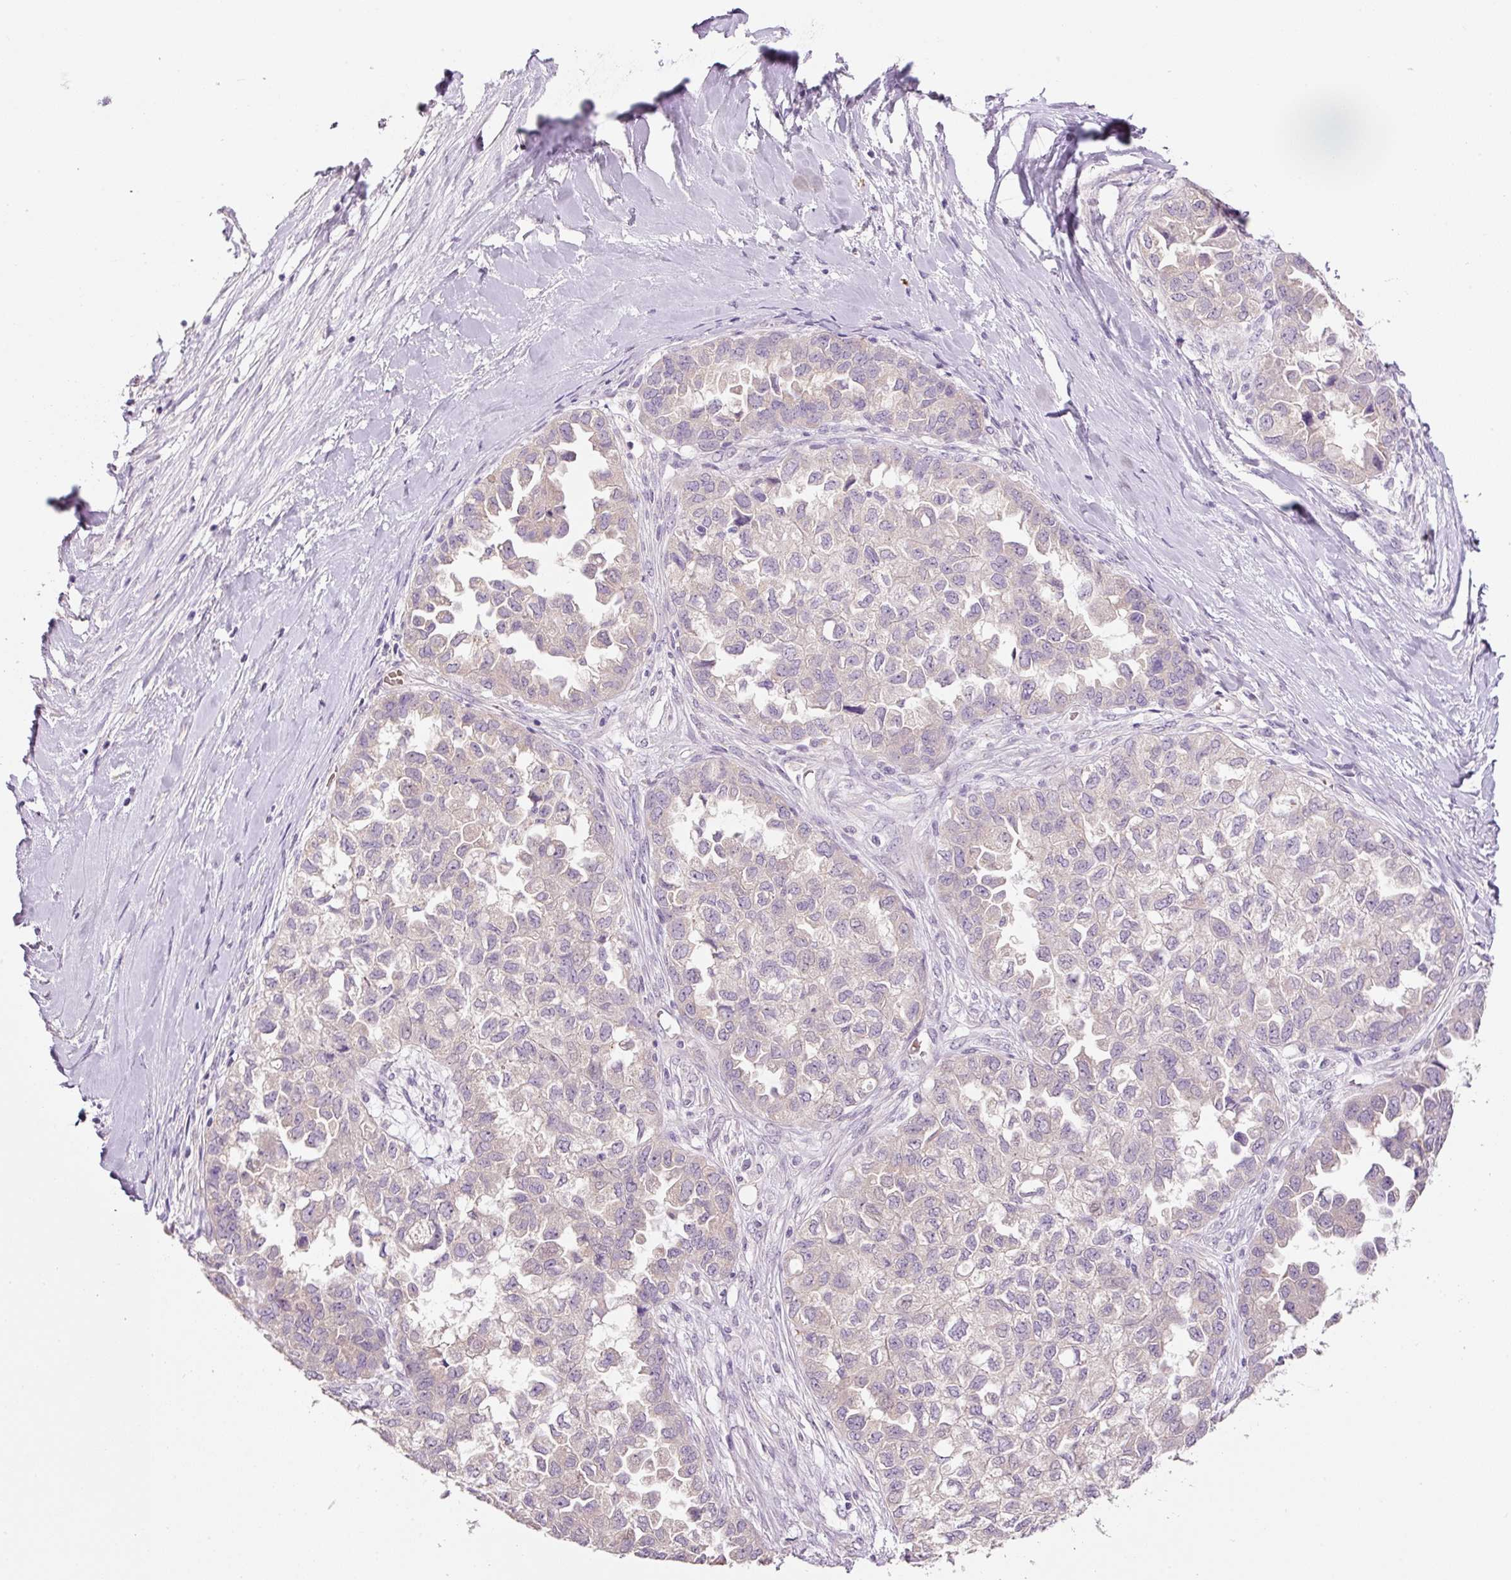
{"staining": {"intensity": "negative", "quantity": "none", "location": "none"}, "tissue": "ovarian cancer", "cell_type": "Tumor cells", "image_type": "cancer", "snomed": [{"axis": "morphology", "description": "Cystadenocarcinoma, serous, NOS"}, {"axis": "topography", "description": "Ovary"}], "caption": "Serous cystadenocarcinoma (ovarian) was stained to show a protein in brown. There is no significant staining in tumor cells.", "gene": "TENT5C", "patient": {"sex": "female", "age": 84}}